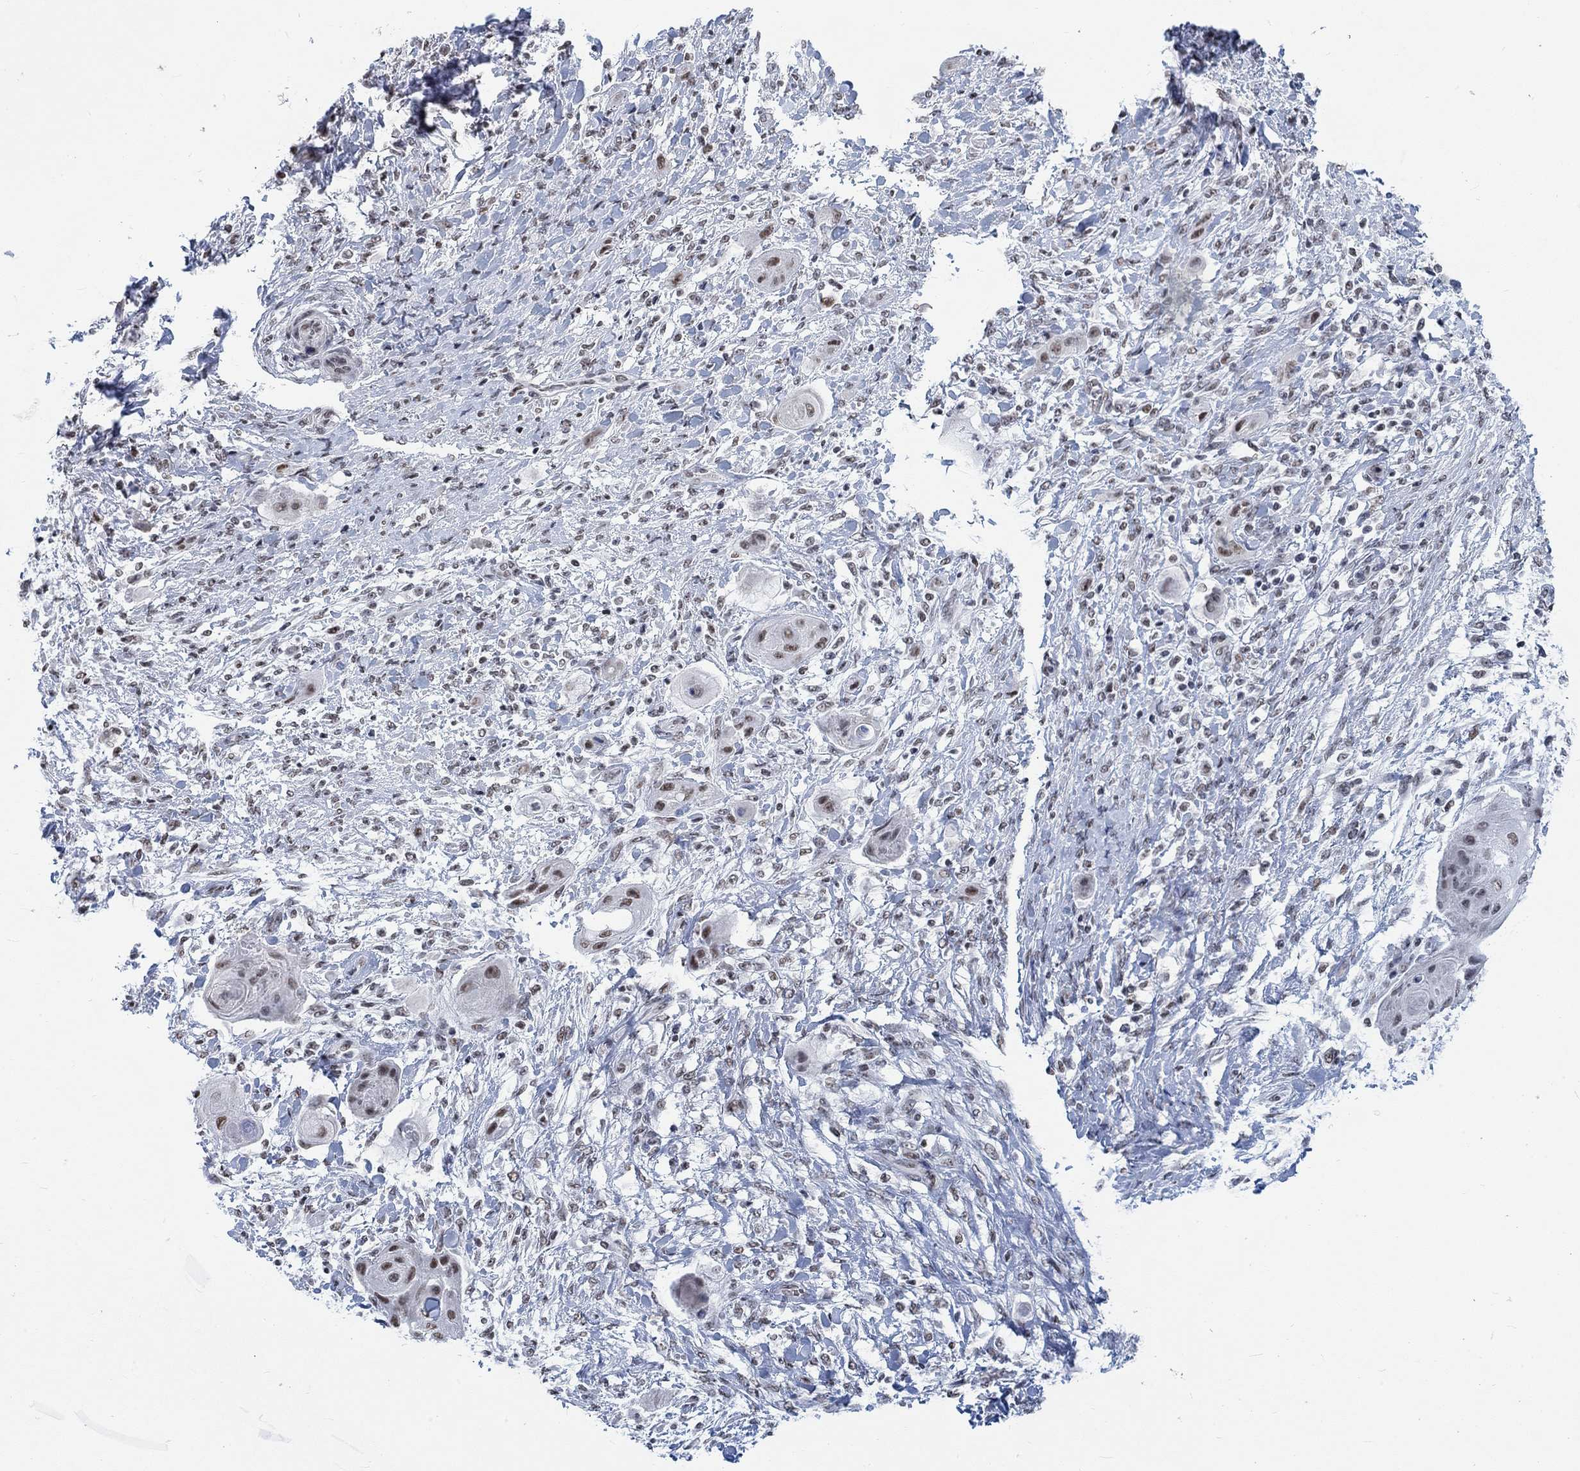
{"staining": {"intensity": "weak", "quantity": ">75%", "location": "nuclear"}, "tissue": "skin cancer", "cell_type": "Tumor cells", "image_type": "cancer", "snomed": [{"axis": "morphology", "description": "Squamous cell carcinoma, NOS"}, {"axis": "topography", "description": "Skin"}], "caption": "High-power microscopy captured an IHC photomicrograph of skin cancer (squamous cell carcinoma), revealing weak nuclear expression in approximately >75% of tumor cells. Using DAB (3,3'-diaminobenzidine) (brown) and hematoxylin (blue) stains, captured at high magnification using brightfield microscopy.", "gene": "KCNH8", "patient": {"sex": "male", "age": 62}}